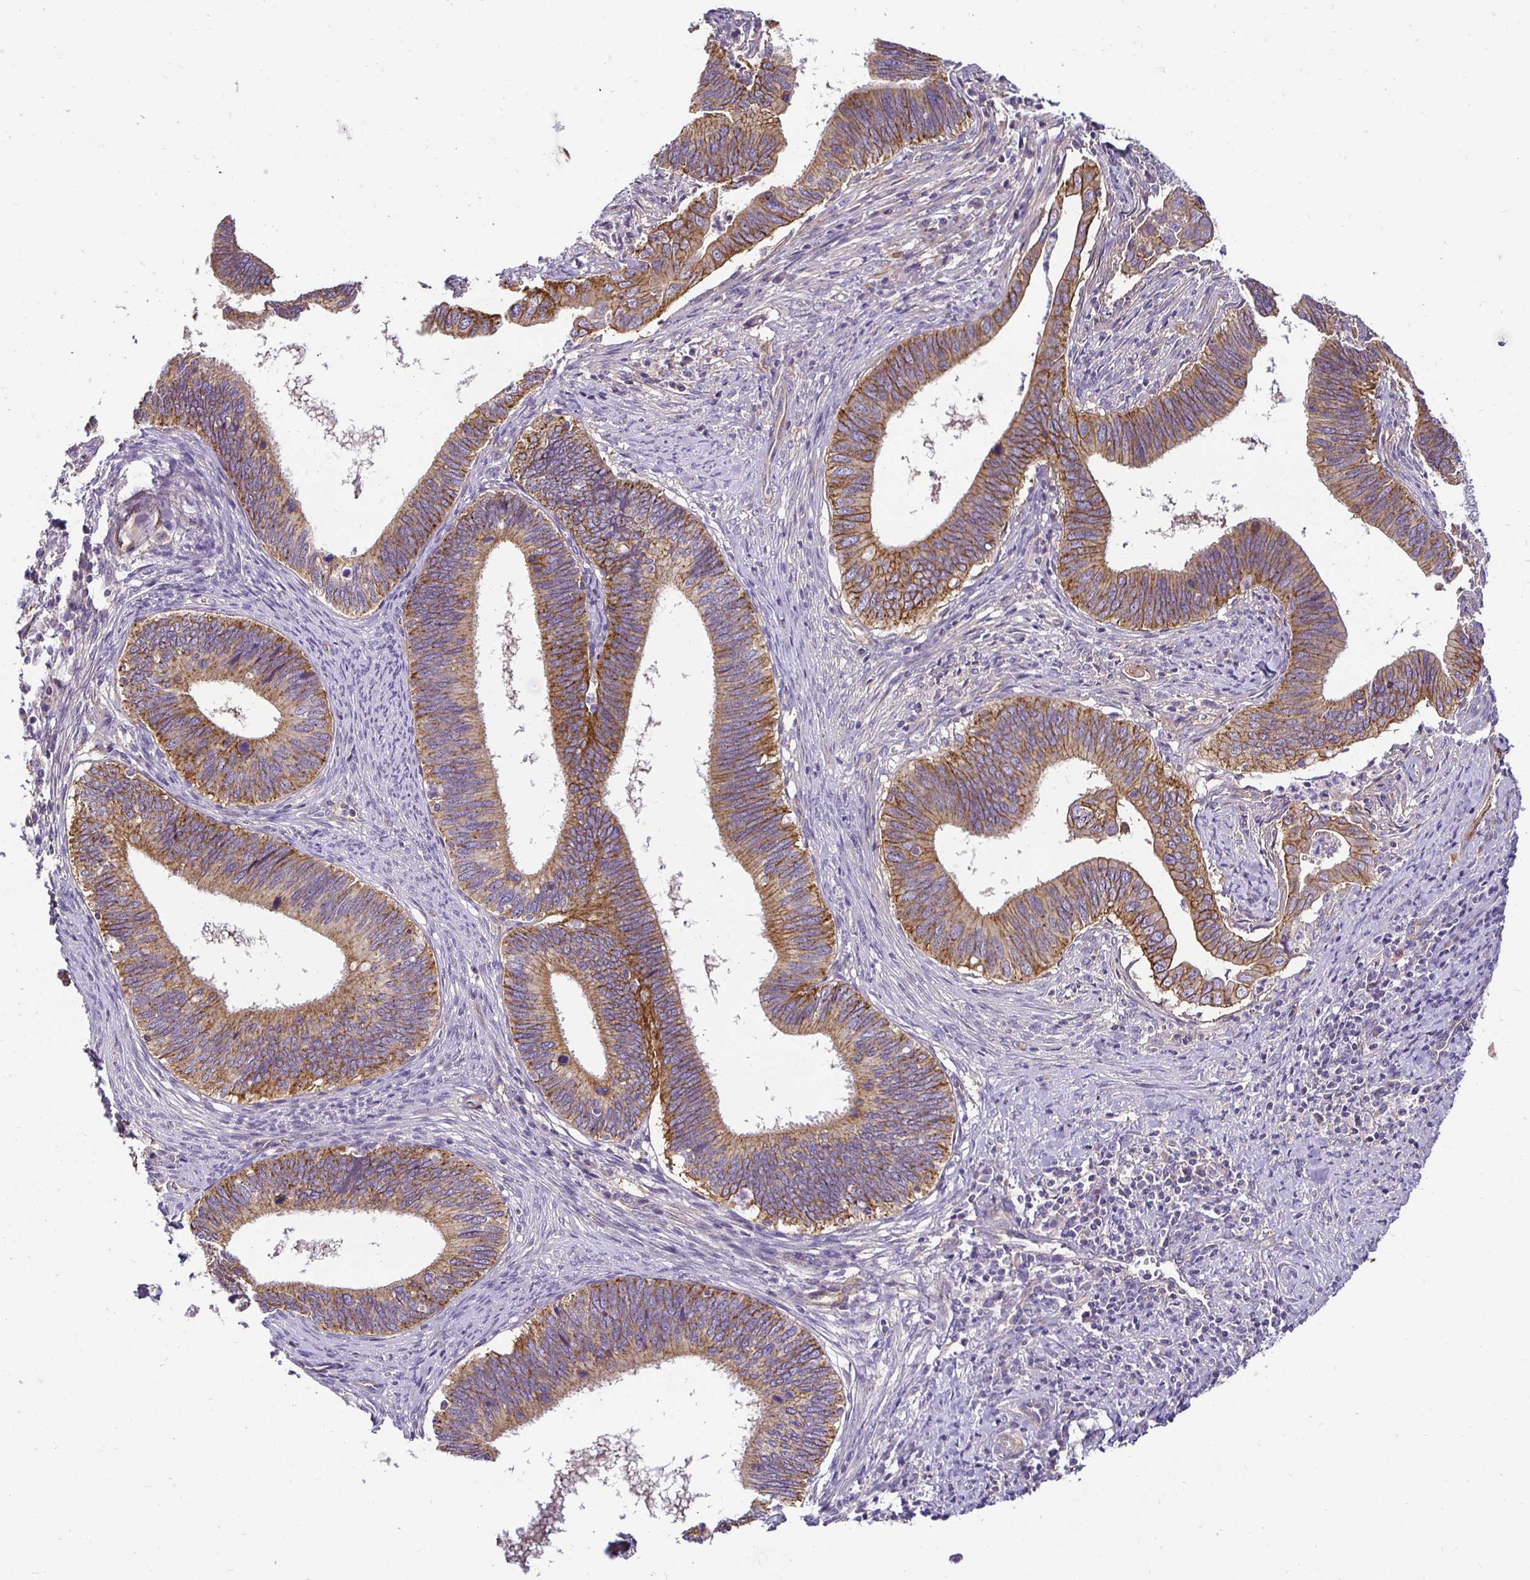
{"staining": {"intensity": "moderate", "quantity": ">75%", "location": "cytoplasmic/membranous"}, "tissue": "cervical cancer", "cell_type": "Tumor cells", "image_type": "cancer", "snomed": [{"axis": "morphology", "description": "Adenocarcinoma, NOS"}, {"axis": "topography", "description": "Cervix"}], "caption": "Protein positivity by IHC reveals moderate cytoplasmic/membranous expression in approximately >75% of tumor cells in cervical cancer.", "gene": "SLC9A1", "patient": {"sex": "female", "age": 42}}